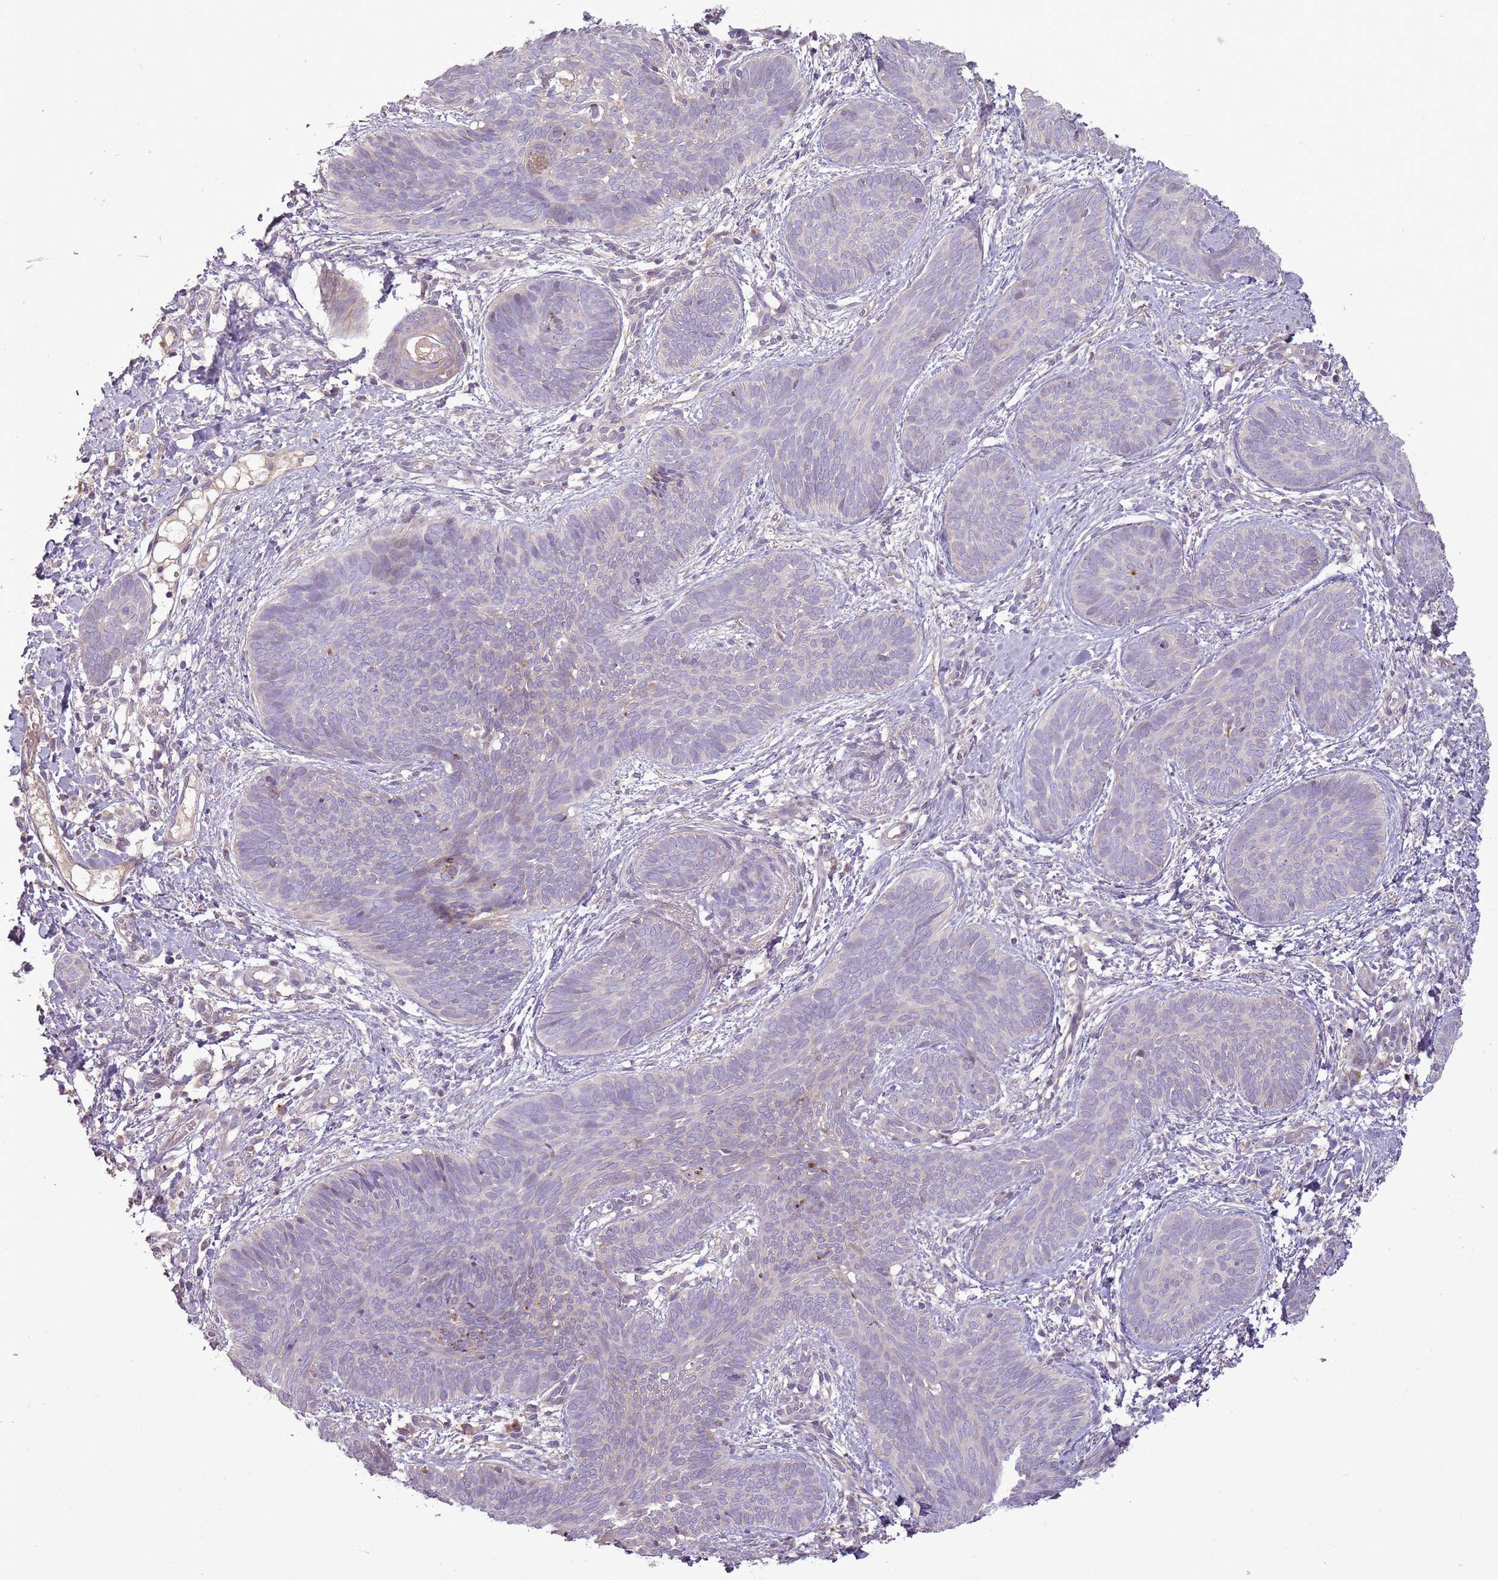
{"staining": {"intensity": "negative", "quantity": "none", "location": "none"}, "tissue": "skin cancer", "cell_type": "Tumor cells", "image_type": "cancer", "snomed": [{"axis": "morphology", "description": "Basal cell carcinoma"}, {"axis": "topography", "description": "Skin"}], "caption": "Tumor cells show no significant protein expression in skin basal cell carcinoma.", "gene": "ANKRD24", "patient": {"sex": "female", "age": 81}}